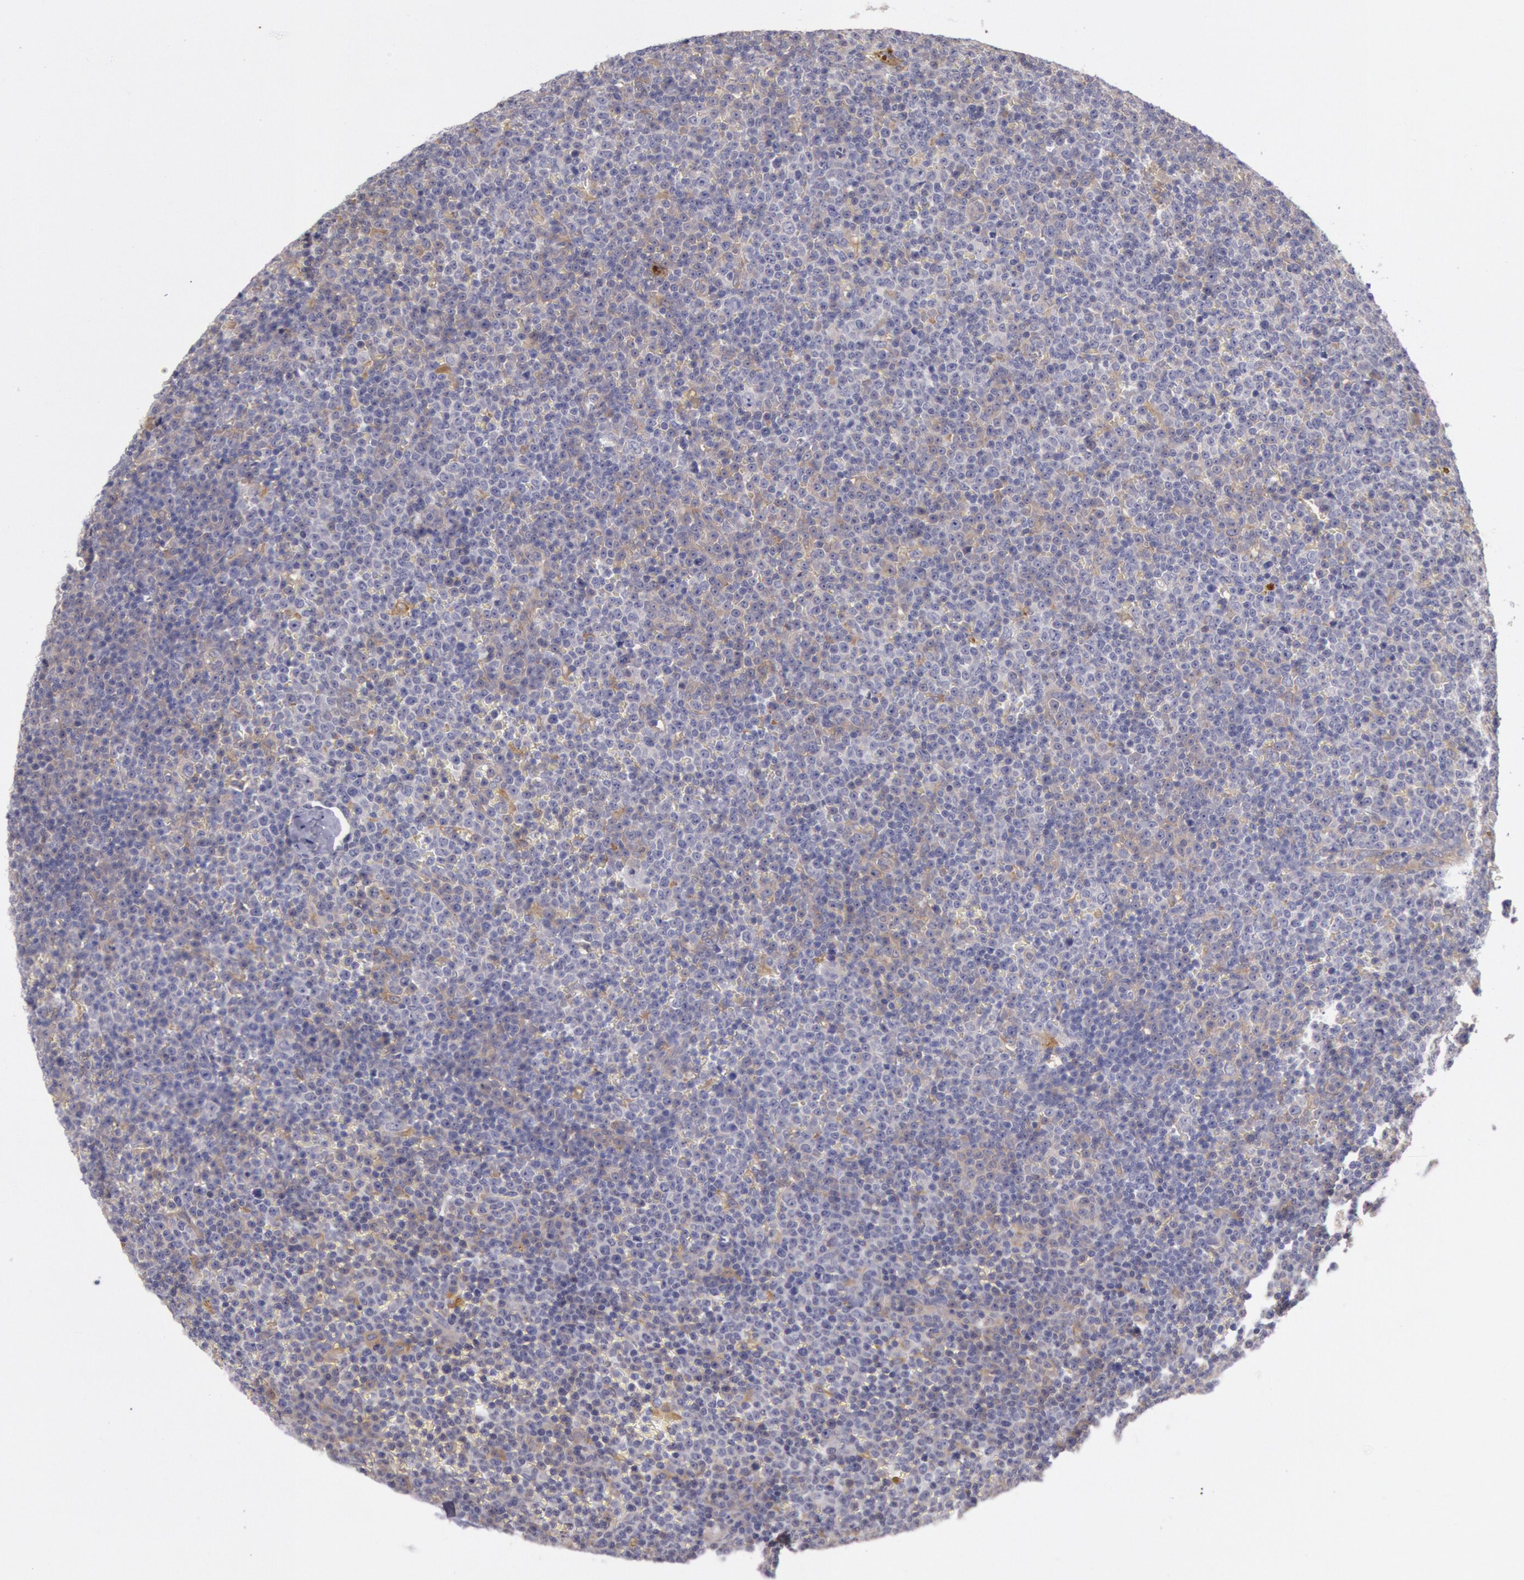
{"staining": {"intensity": "weak", "quantity": "<25%", "location": "cytoplasmic/membranous"}, "tissue": "lymphoma", "cell_type": "Tumor cells", "image_type": "cancer", "snomed": [{"axis": "morphology", "description": "Malignant lymphoma, non-Hodgkin's type, Low grade"}, {"axis": "topography", "description": "Lymph node"}], "caption": "DAB (3,3'-diaminobenzidine) immunohistochemical staining of low-grade malignant lymphoma, non-Hodgkin's type exhibits no significant positivity in tumor cells. (Stains: DAB IHC with hematoxylin counter stain, Microscopy: brightfield microscopy at high magnification).", "gene": "MYO5A", "patient": {"sex": "male", "age": 50}}